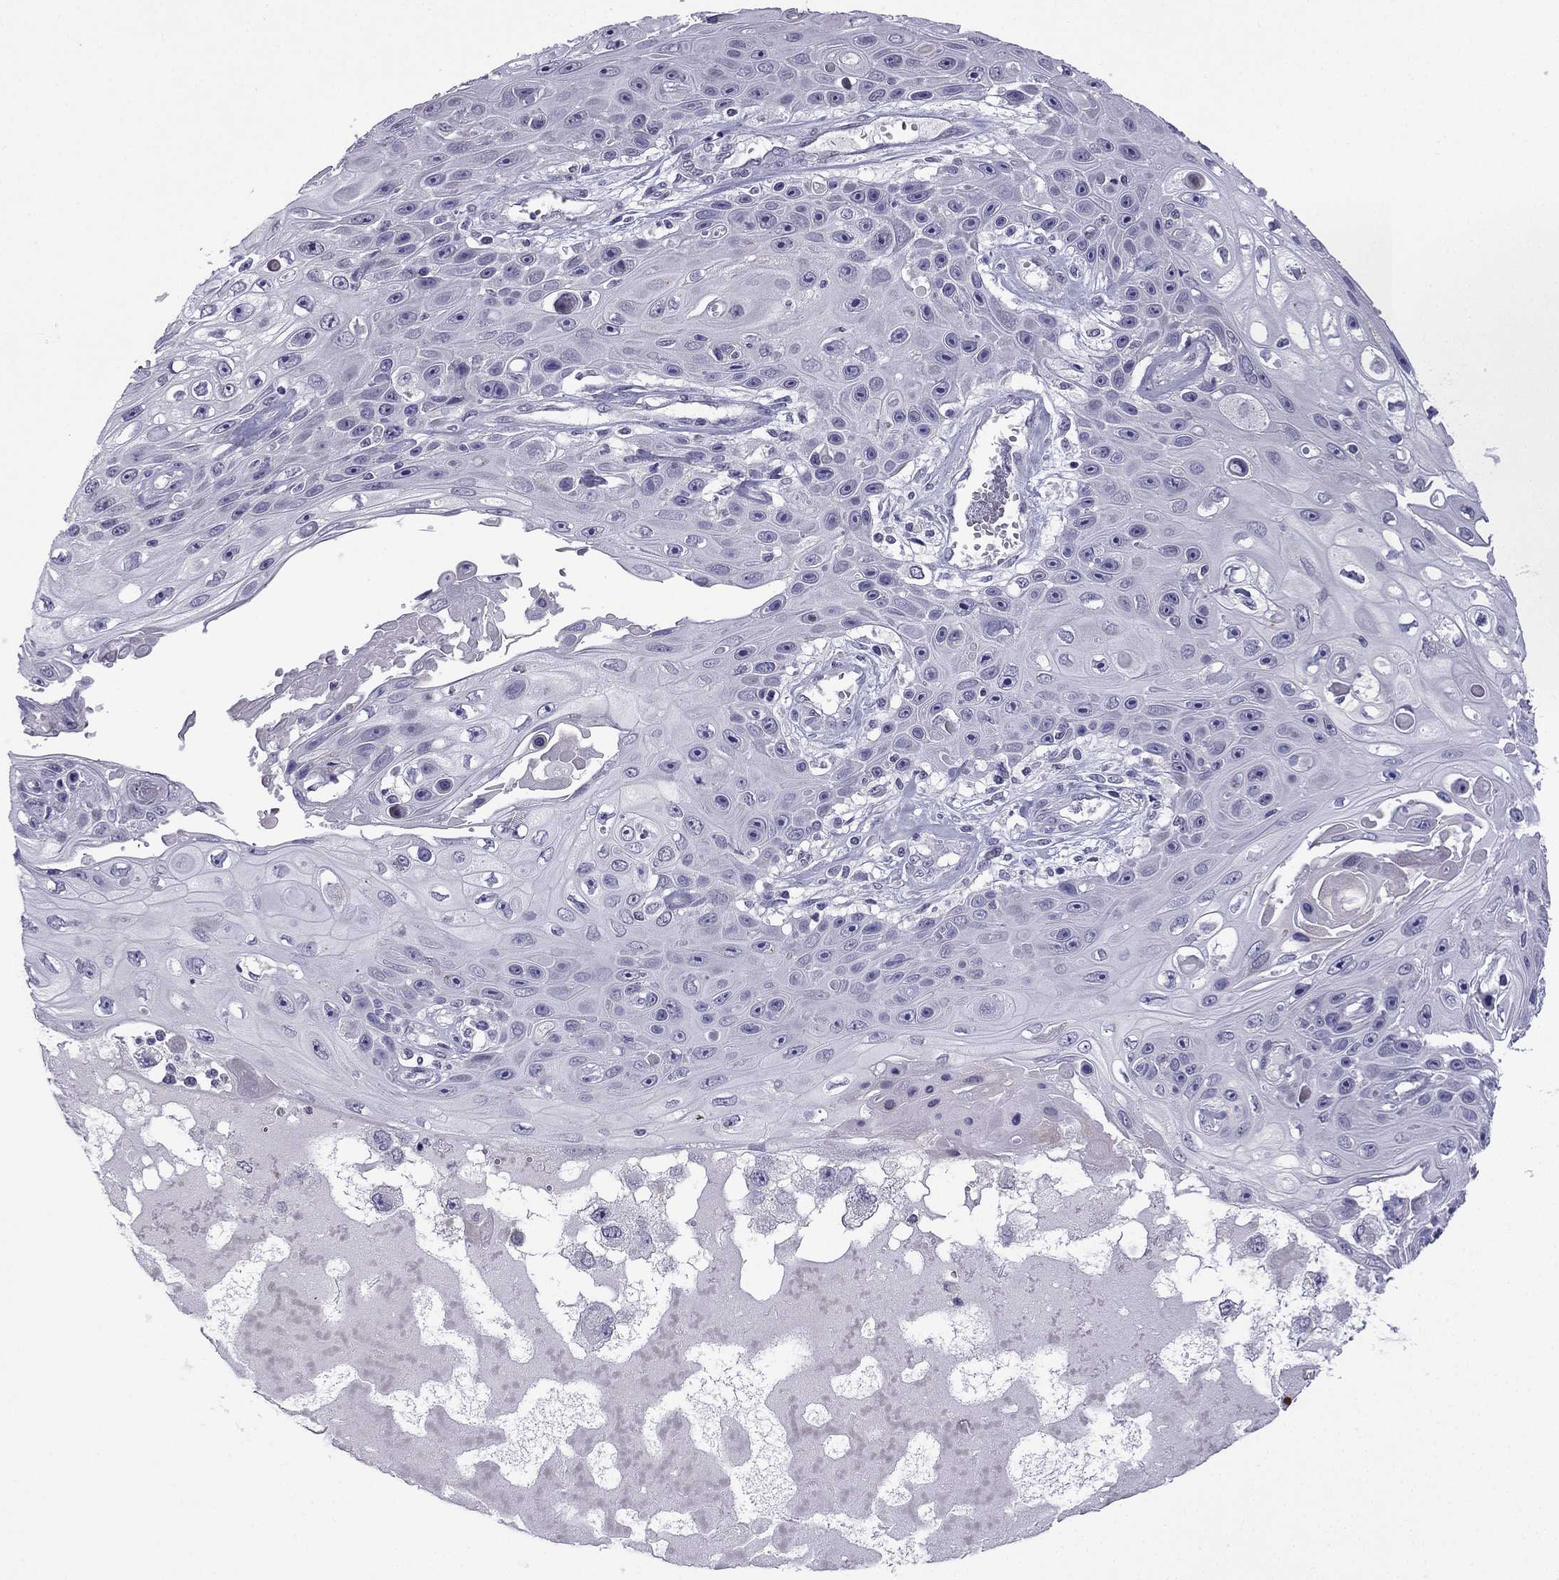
{"staining": {"intensity": "negative", "quantity": "none", "location": "none"}, "tissue": "skin cancer", "cell_type": "Tumor cells", "image_type": "cancer", "snomed": [{"axis": "morphology", "description": "Squamous cell carcinoma, NOS"}, {"axis": "topography", "description": "Skin"}], "caption": "A photomicrograph of skin cancer stained for a protein reveals no brown staining in tumor cells. Brightfield microscopy of IHC stained with DAB (3,3'-diaminobenzidine) (brown) and hematoxylin (blue), captured at high magnification.", "gene": "CFAP70", "patient": {"sex": "male", "age": 82}}